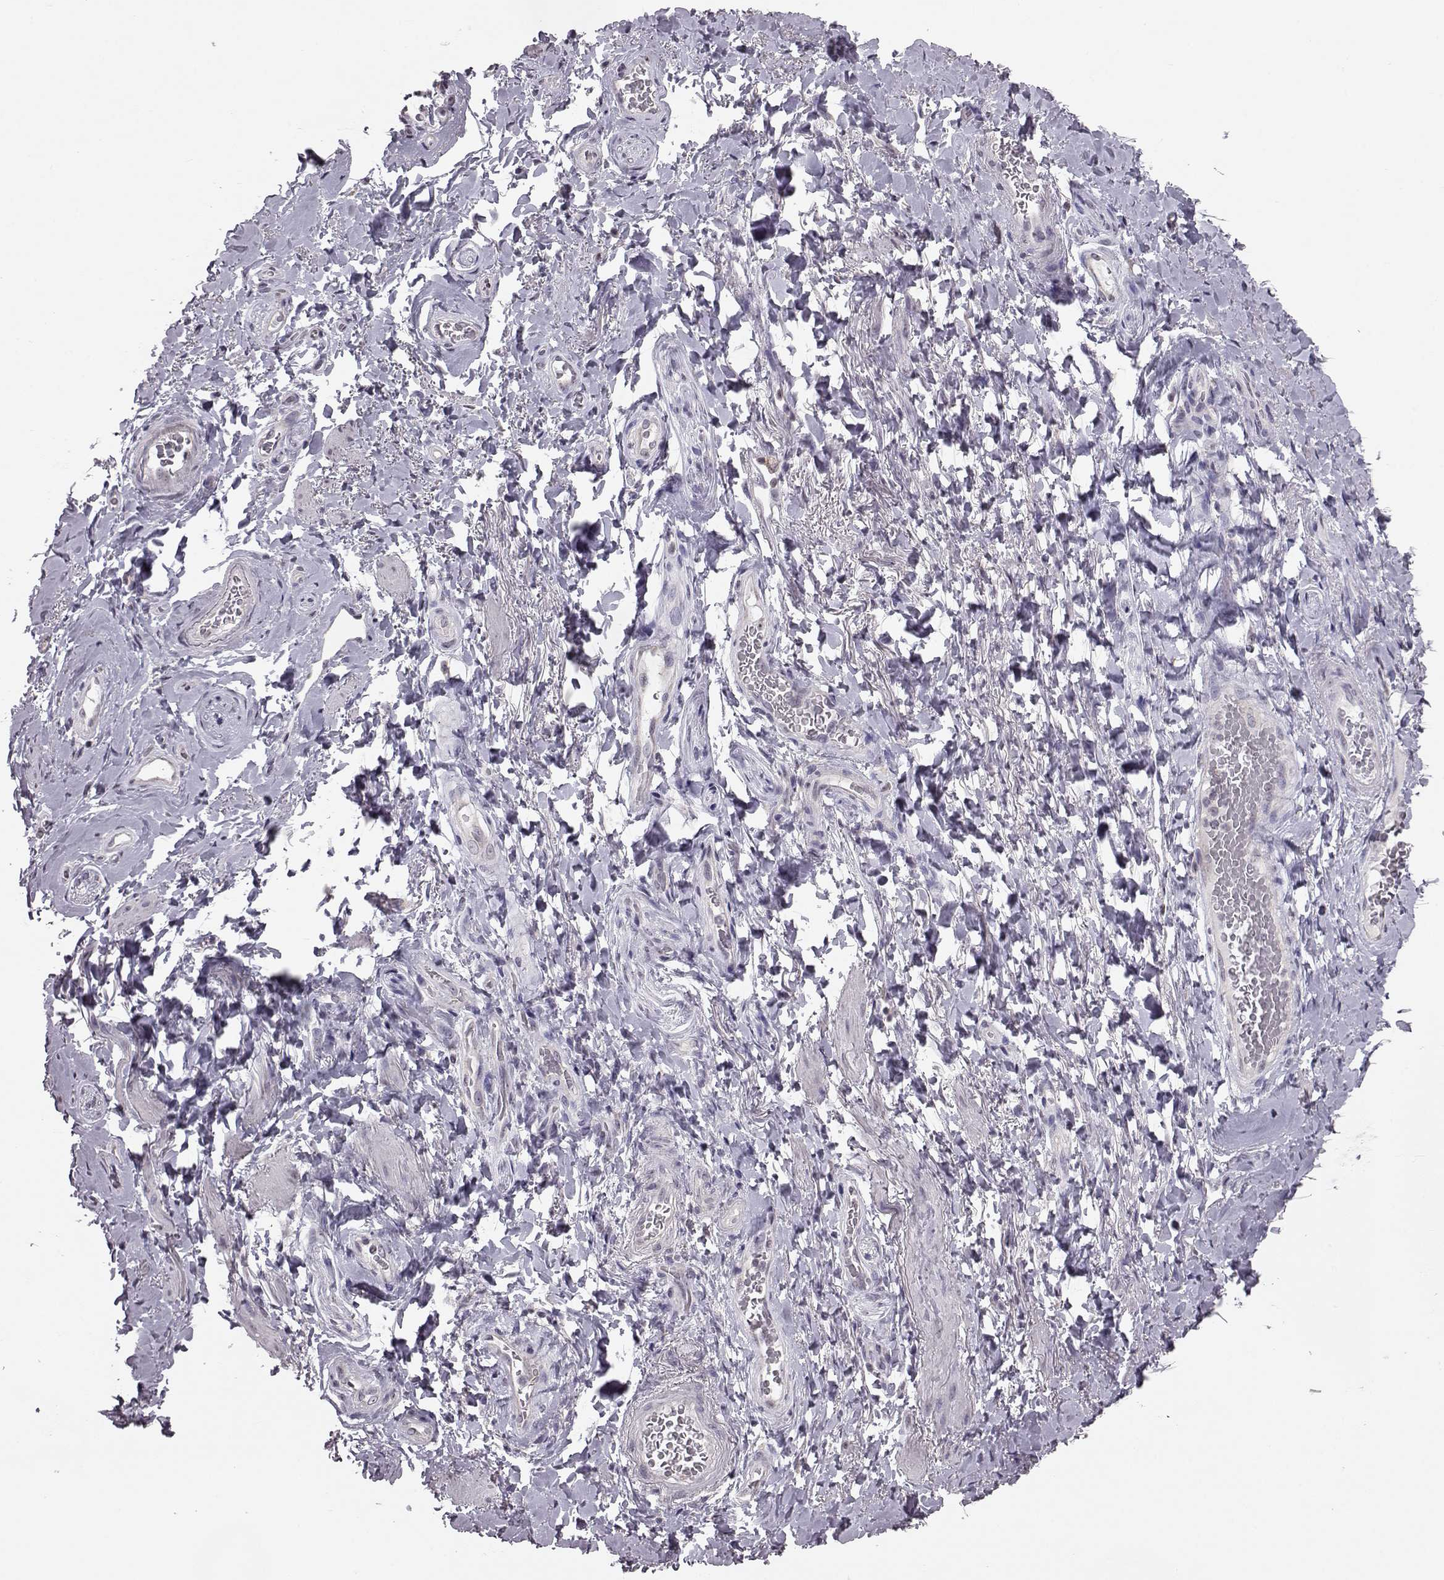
{"staining": {"intensity": "weak", "quantity": "<25%", "location": "nuclear"}, "tissue": "adipose tissue", "cell_type": "Adipocytes", "image_type": "normal", "snomed": [{"axis": "morphology", "description": "Normal tissue, NOS"}, {"axis": "topography", "description": "Anal"}, {"axis": "topography", "description": "Peripheral nerve tissue"}], "caption": "This is an IHC photomicrograph of benign adipose tissue. There is no expression in adipocytes.", "gene": "ALDH3A1", "patient": {"sex": "male", "age": 53}}